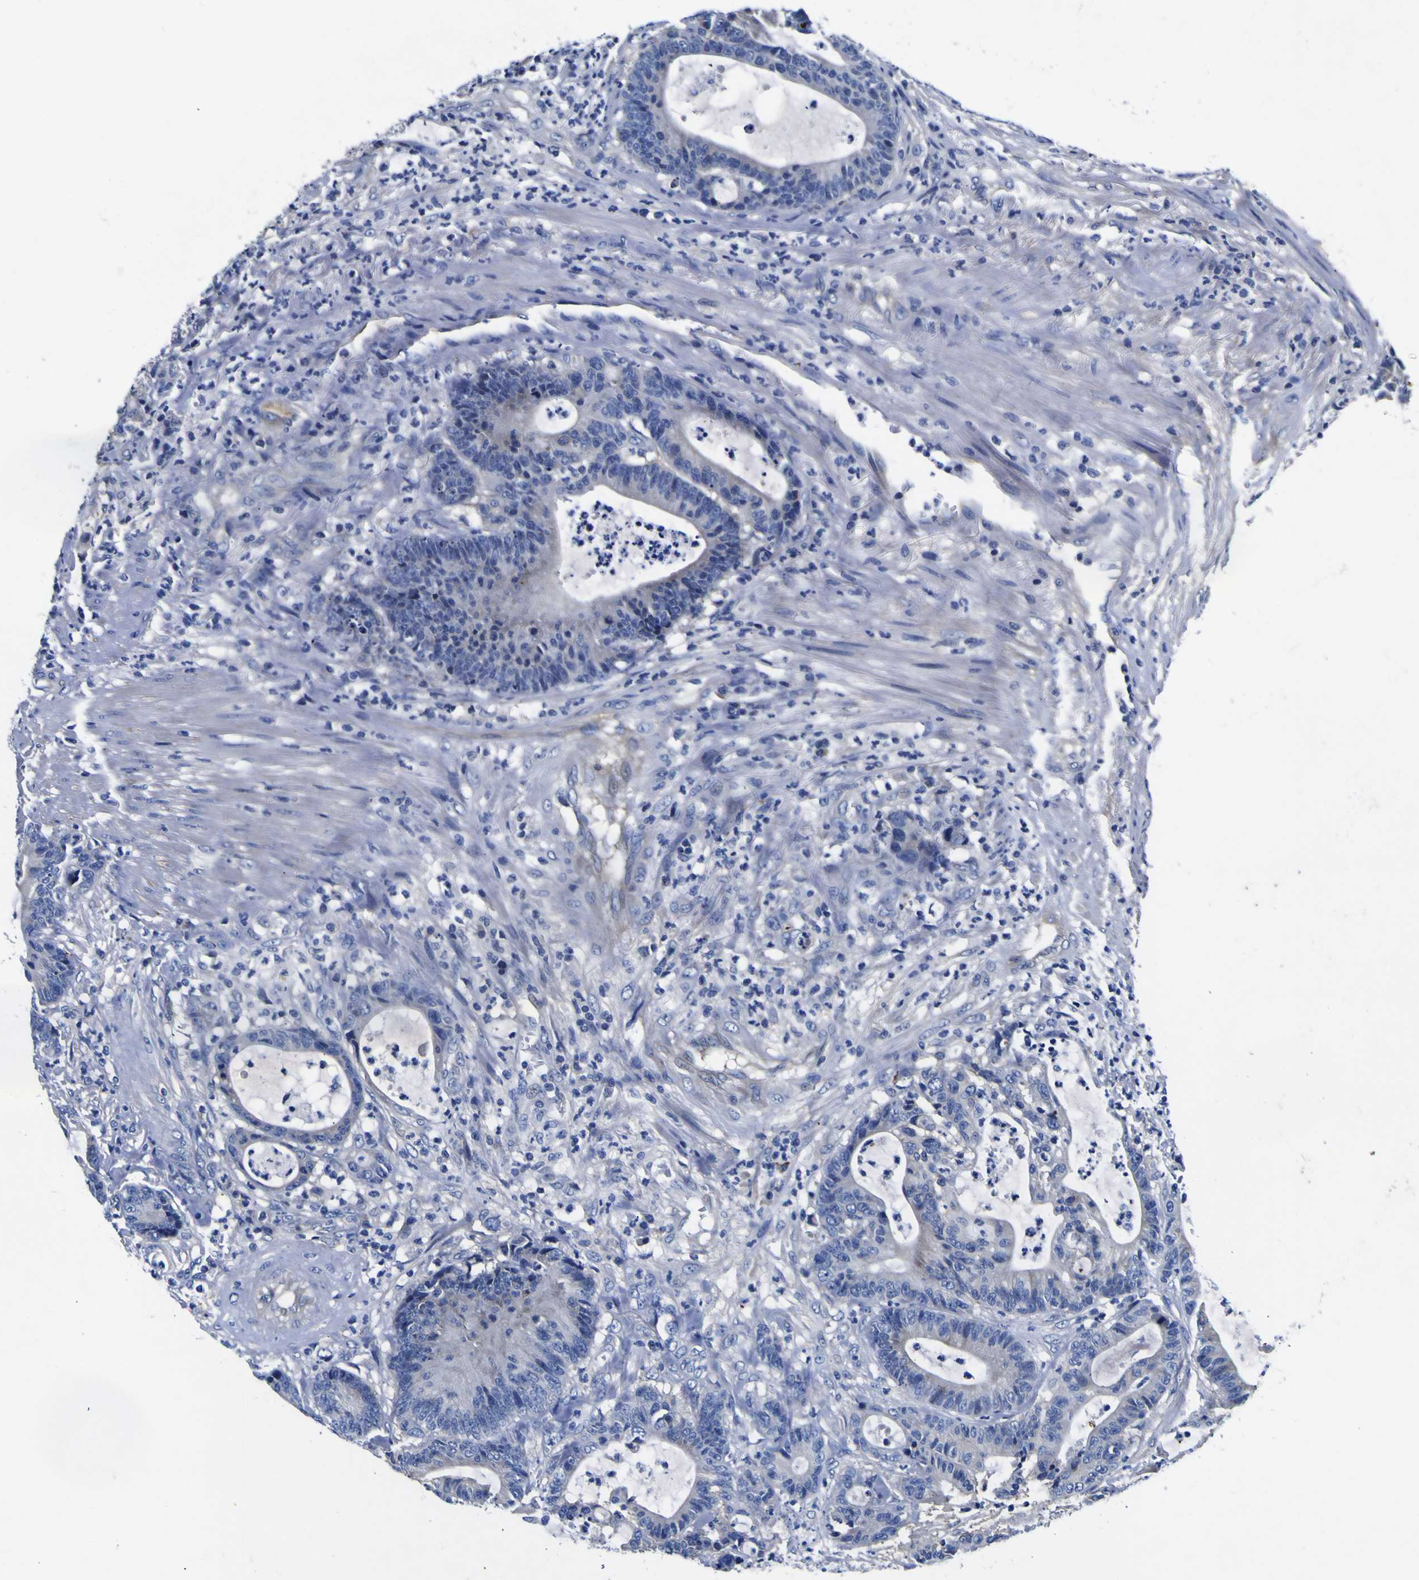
{"staining": {"intensity": "negative", "quantity": "none", "location": "none"}, "tissue": "colorectal cancer", "cell_type": "Tumor cells", "image_type": "cancer", "snomed": [{"axis": "morphology", "description": "Adenocarcinoma, NOS"}, {"axis": "topography", "description": "Colon"}], "caption": "This is an IHC histopathology image of human colorectal cancer (adenocarcinoma). There is no staining in tumor cells.", "gene": "VASN", "patient": {"sex": "female", "age": 84}}